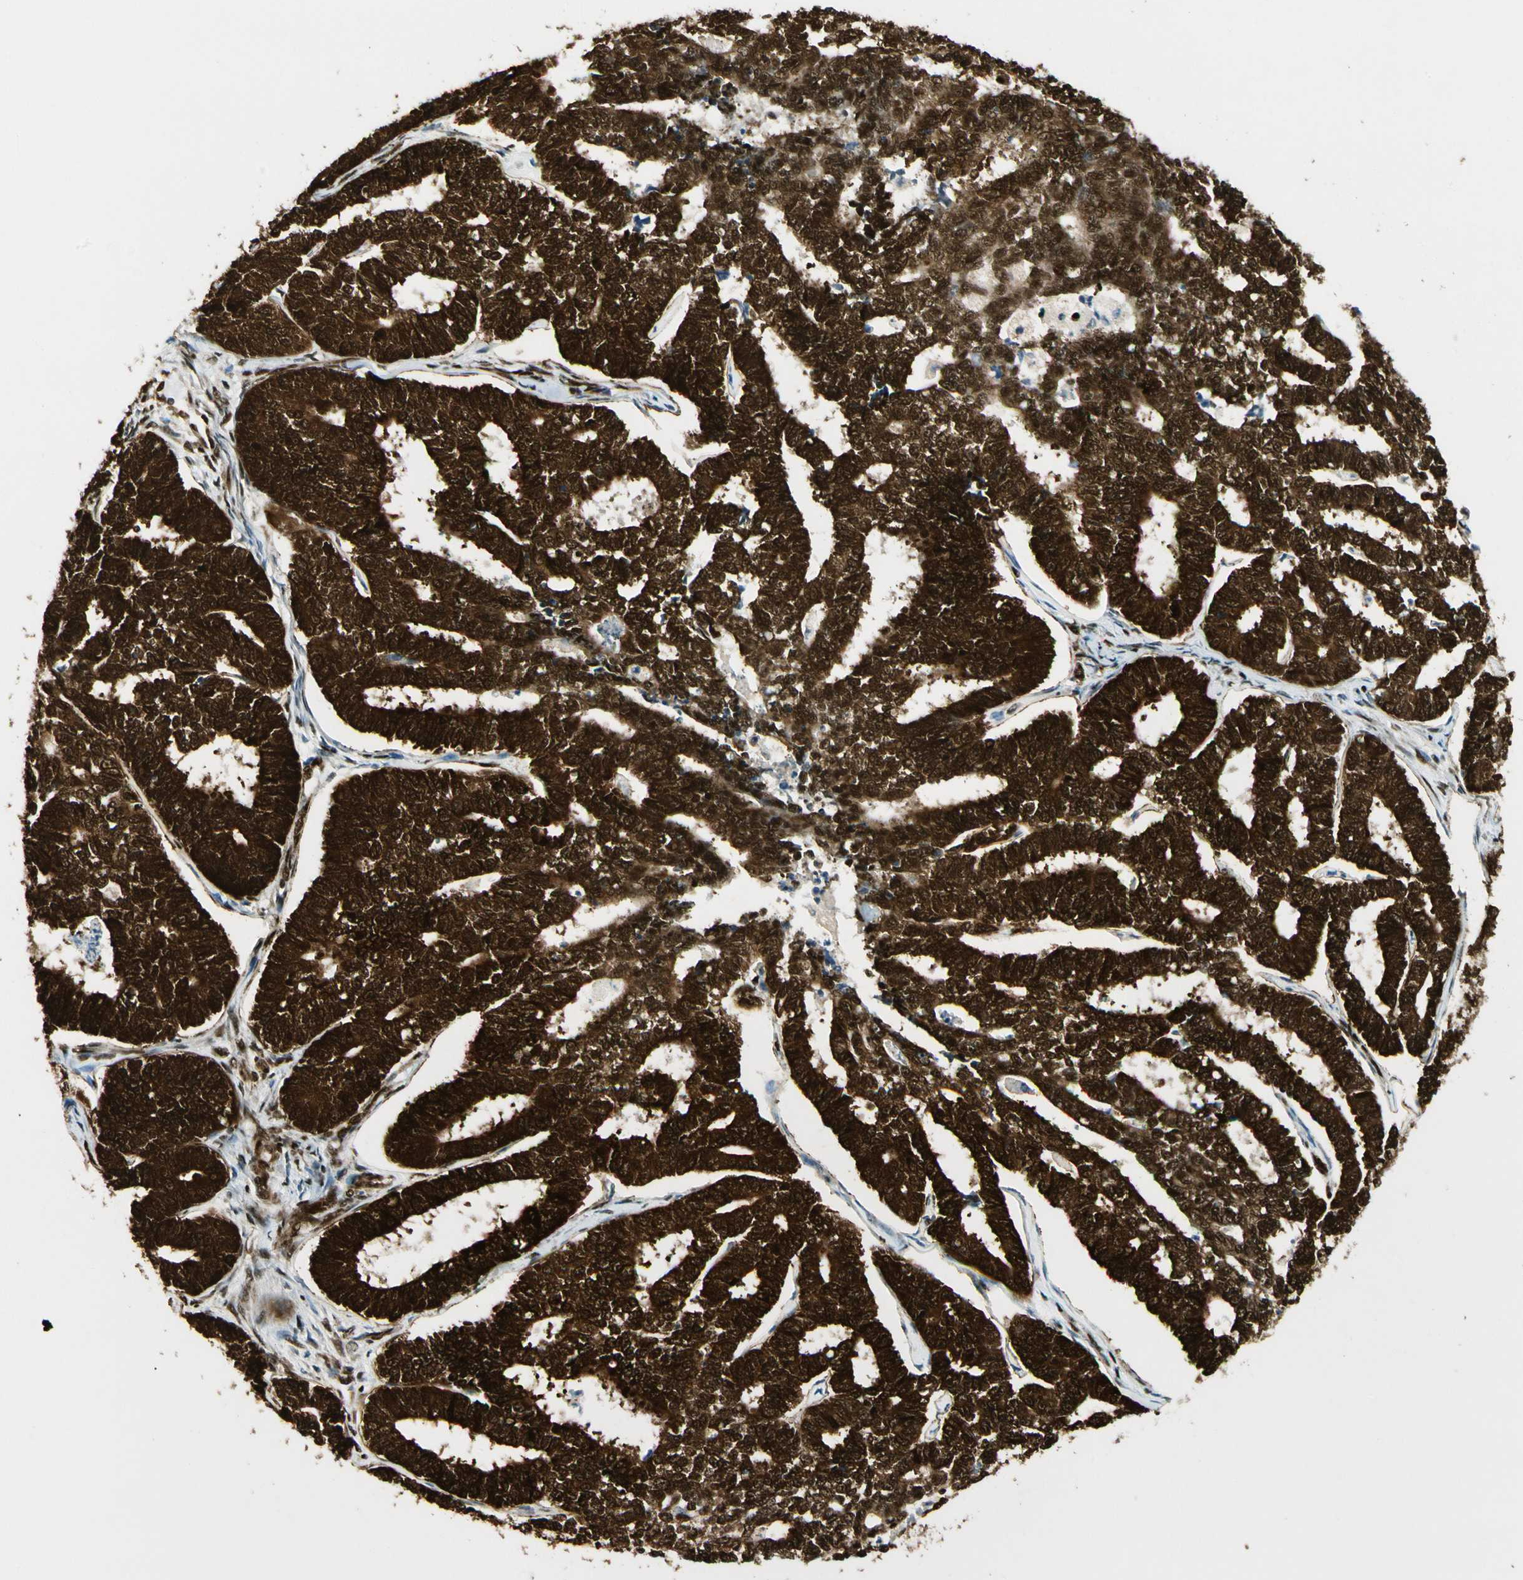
{"staining": {"intensity": "strong", "quantity": ">75%", "location": "cytoplasmic/membranous,nuclear"}, "tissue": "endometrial cancer", "cell_type": "Tumor cells", "image_type": "cancer", "snomed": [{"axis": "morphology", "description": "Adenocarcinoma, NOS"}, {"axis": "topography", "description": "Endometrium"}], "caption": "Protein expression by immunohistochemistry shows strong cytoplasmic/membranous and nuclear positivity in approximately >75% of tumor cells in endometrial cancer. Nuclei are stained in blue.", "gene": "FUS", "patient": {"sex": "female", "age": 70}}